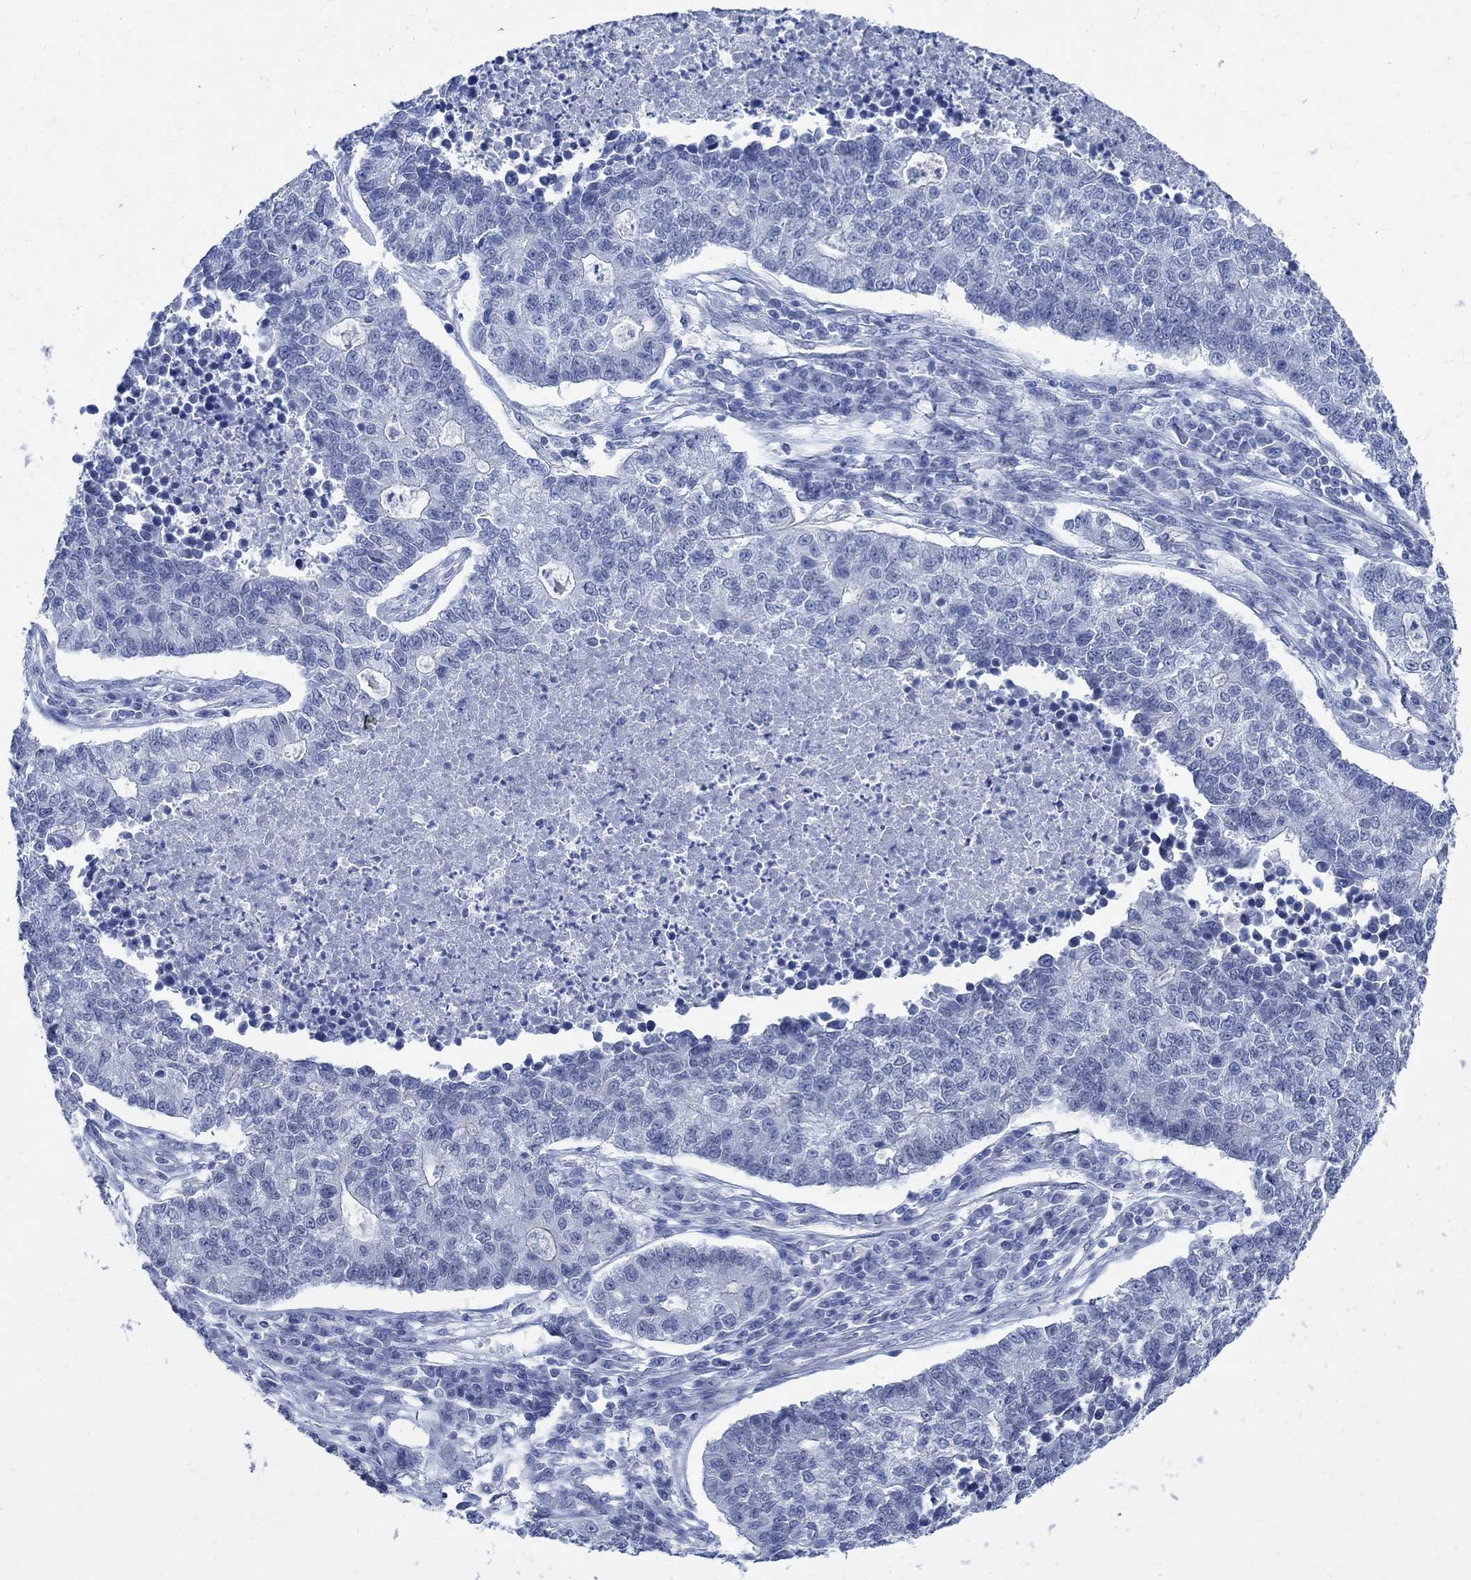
{"staining": {"intensity": "negative", "quantity": "none", "location": "none"}, "tissue": "lung cancer", "cell_type": "Tumor cells", "image_type": "cancer", "snomed": [{"axis": "morphology", "description": "Adenocarcinoma, NOS"}, {"axis": "topography", "description": "Lung"}], "caption": "Lung cancer (adenocarcinoma) was stained to show a protein in brown. There is no significant positivity in tumor cells.", "gene": "CAMK2N1", "patient": {"sex": "male", "age": 57}}